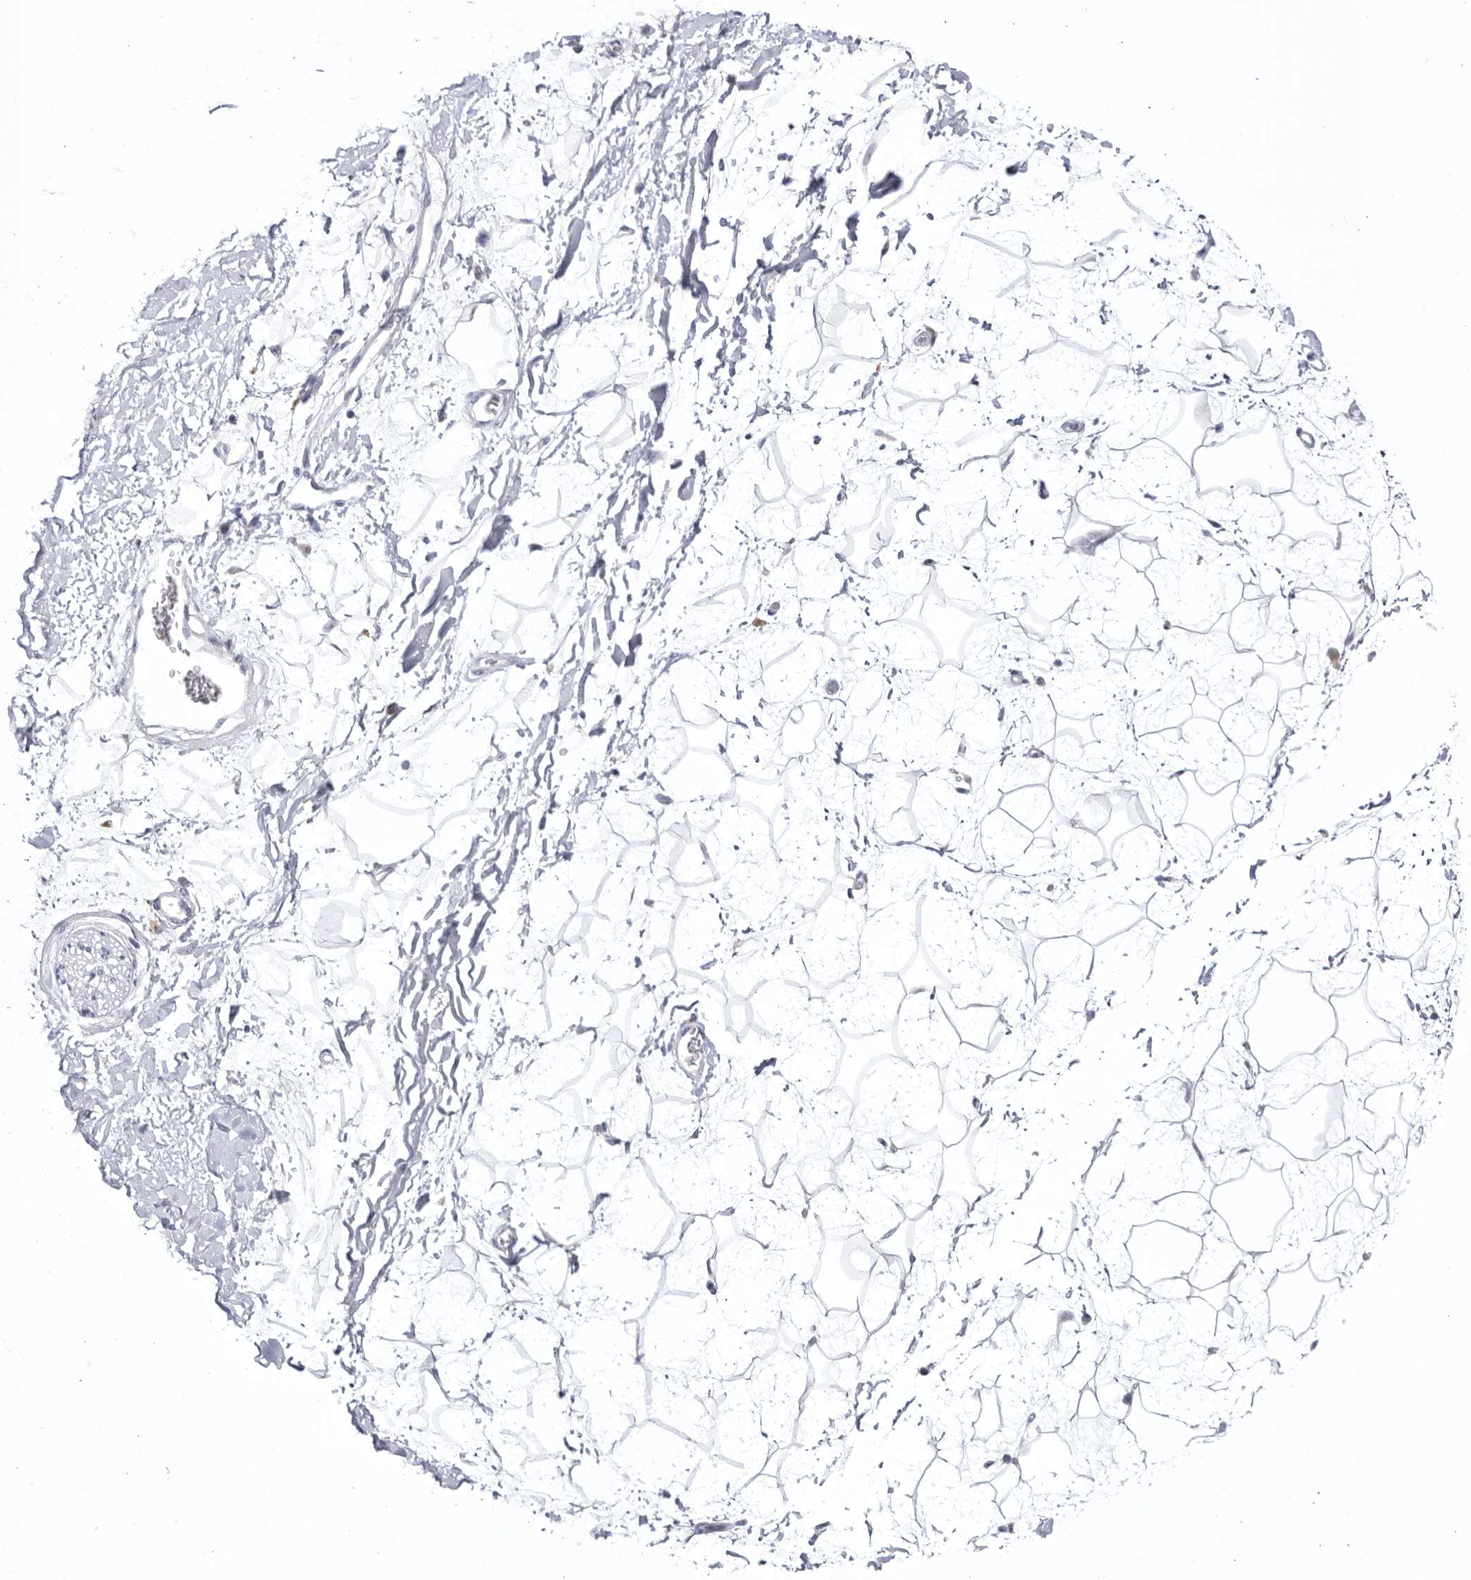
{"staining": {"intensity": "negative", "quantity": "none", "location": "none"}, "tissue": "adipose tissue", "cell_type": "Adipocytes", "image_type": "normal", "snomed": [{"axis": "morphology", "description": "Normal tissue, NOS"}, {"axis": "topography", "description": "Soft tissue"}], "caption": "An image of human adipose tissue is negative for staining in adipocytes. (Stains: DAB immunohistochemistry with hematoxylin counter stain, Microscopy: brightfield microscopy at high magnification).", "gene": "CCDC181", "patient": {"sex": "male", "age": 72}}